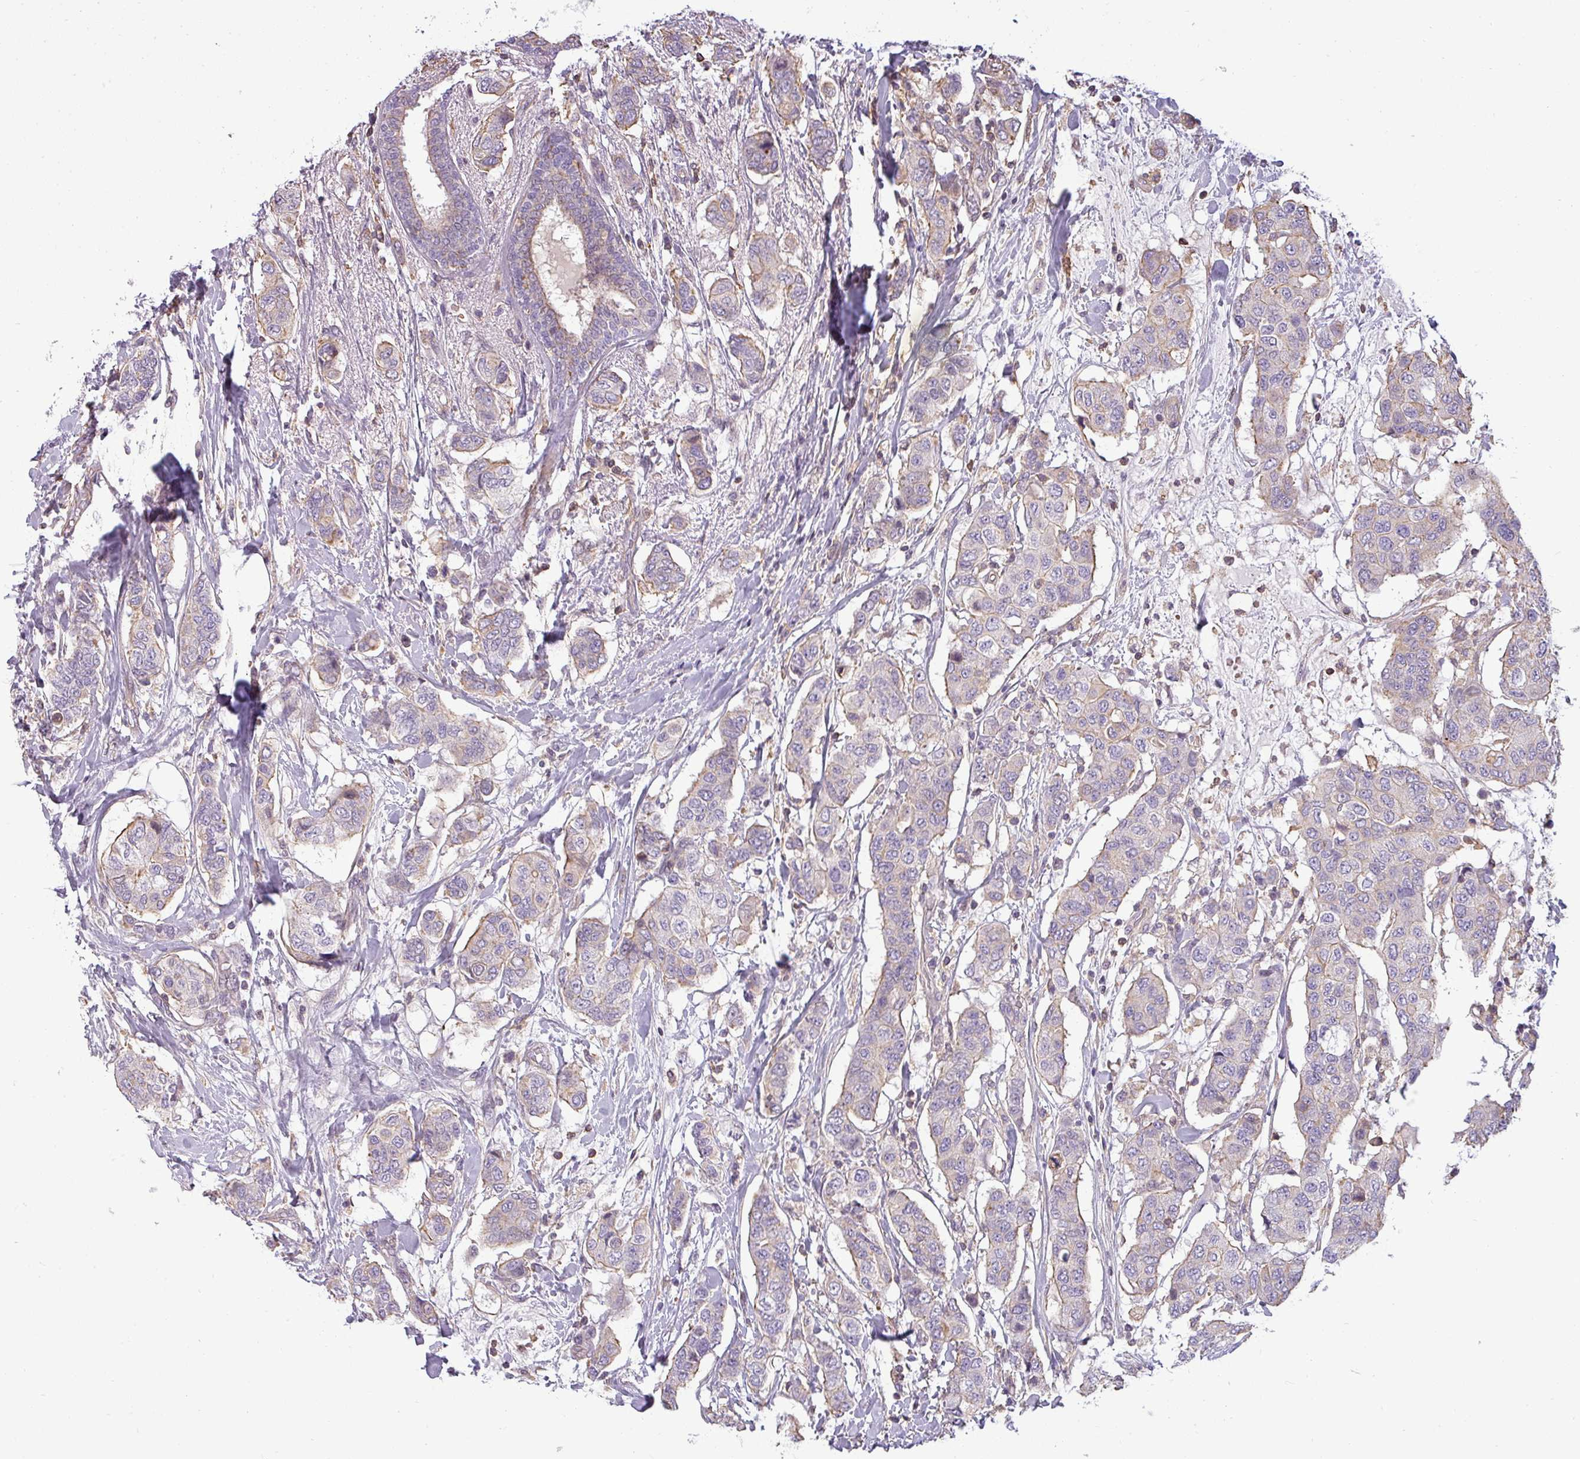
{"staining": {"intensity": "weak", "quantity": "<25%", "location": "cytoplasmic/membranous"}, "tissue": "breast cancer", "cell_type": "Tumor cells", "image_type": "cancer", "snomed": [{"axis": "morphology", "description": "Lobular carcinoma"}, {"axis": "topography", "description": "Breast"}], "caption": "The photomicrograph displays no significant positivity in tumor cells of lobular carcinoma (breast).", "gene": "ZNF835", "patient": {"sex": "female", "age": 51}}